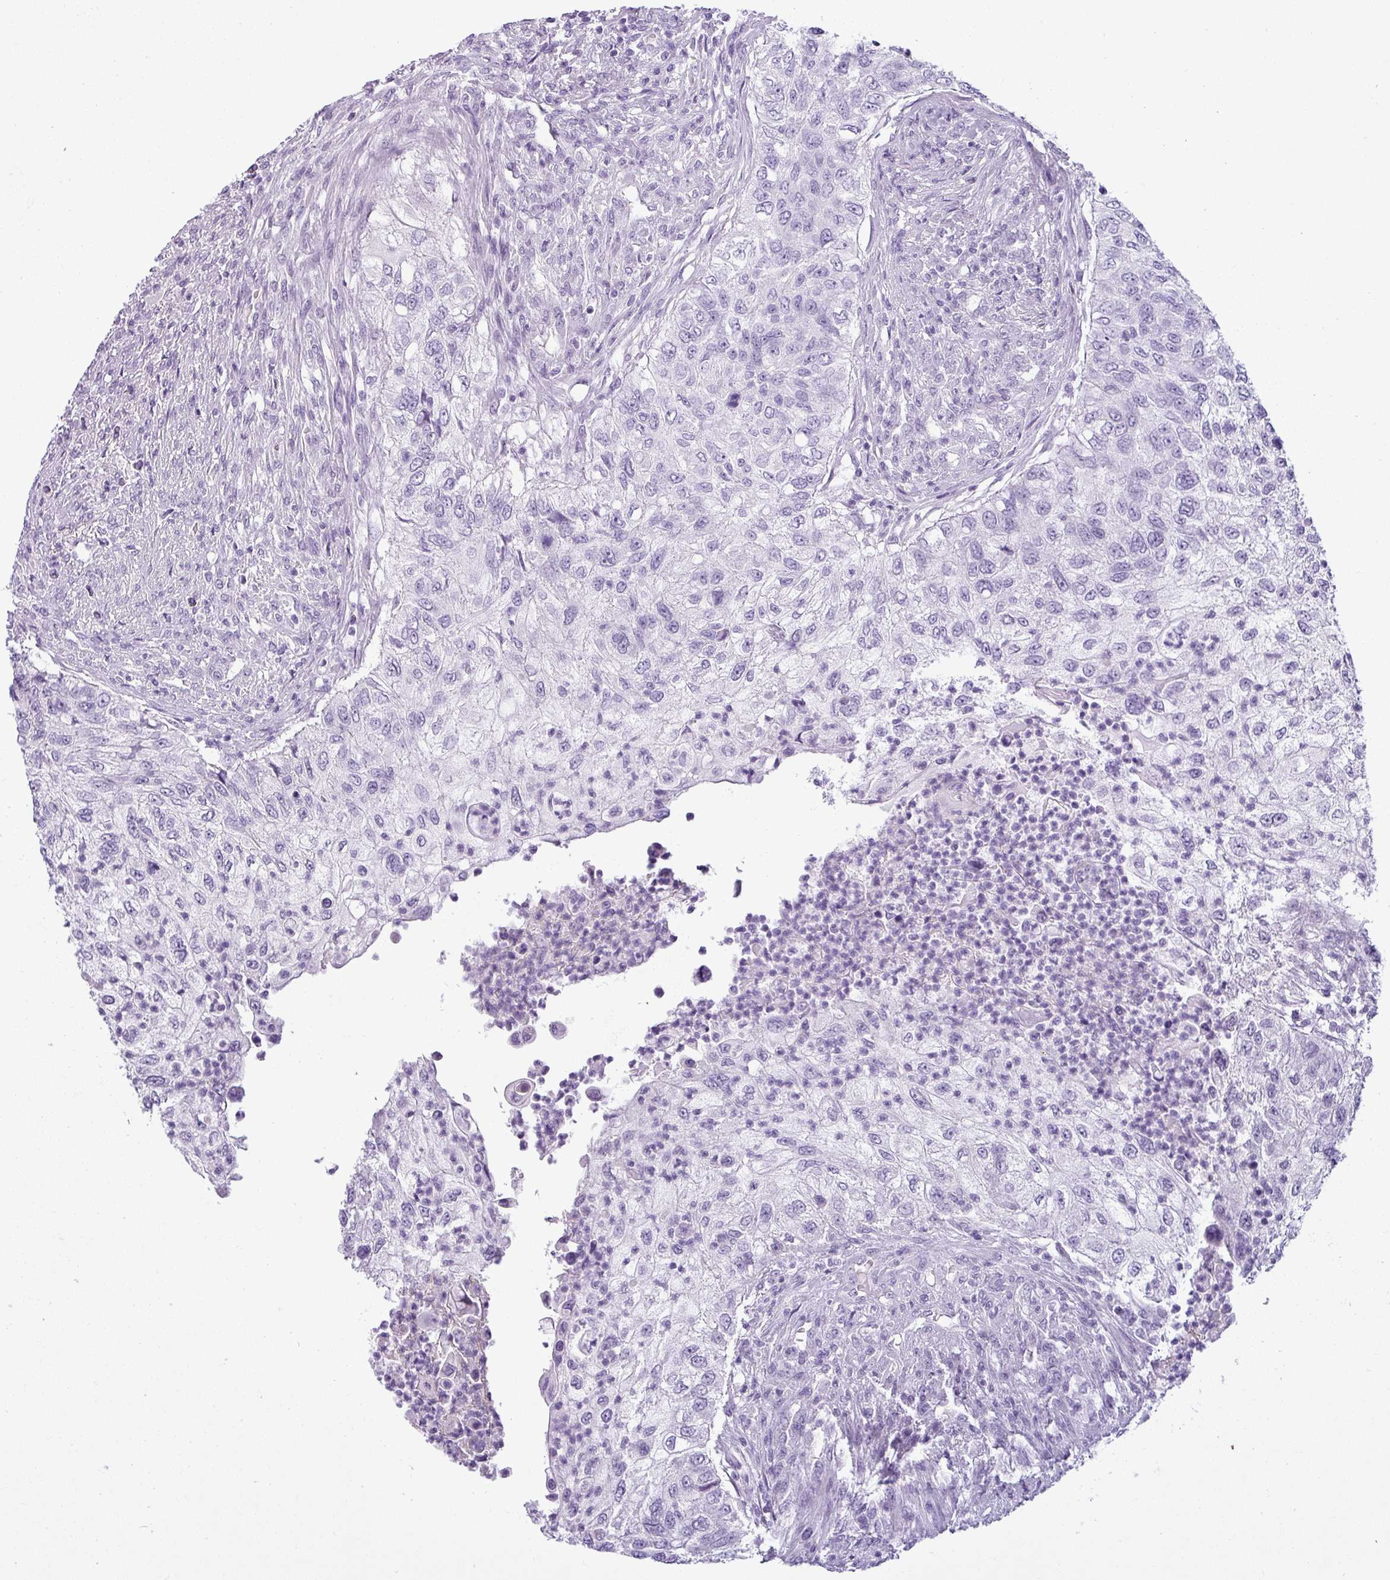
{"staining": {"intensity": "negative", "quantity": "none", "location": "none"}, "tissue": "urothelial cancer", "cell_type": "Tumor cells", "image_type": "cancer", "snomed": [{"axis": "morphology", "description": "Urothelial carcinoma, High grade"}, {"axis": "topography", "description": "Urinary bladder"}], "caption": "Urothelial cancer was stained to show a protein in brown. There is no significant staining in tumor cells. The staining is performed using DAB brown chromogen with nuclei counter-stained in using hematoxylin.", "gene": "CDH16", "patient": {"sex": "female", "age": 60}}